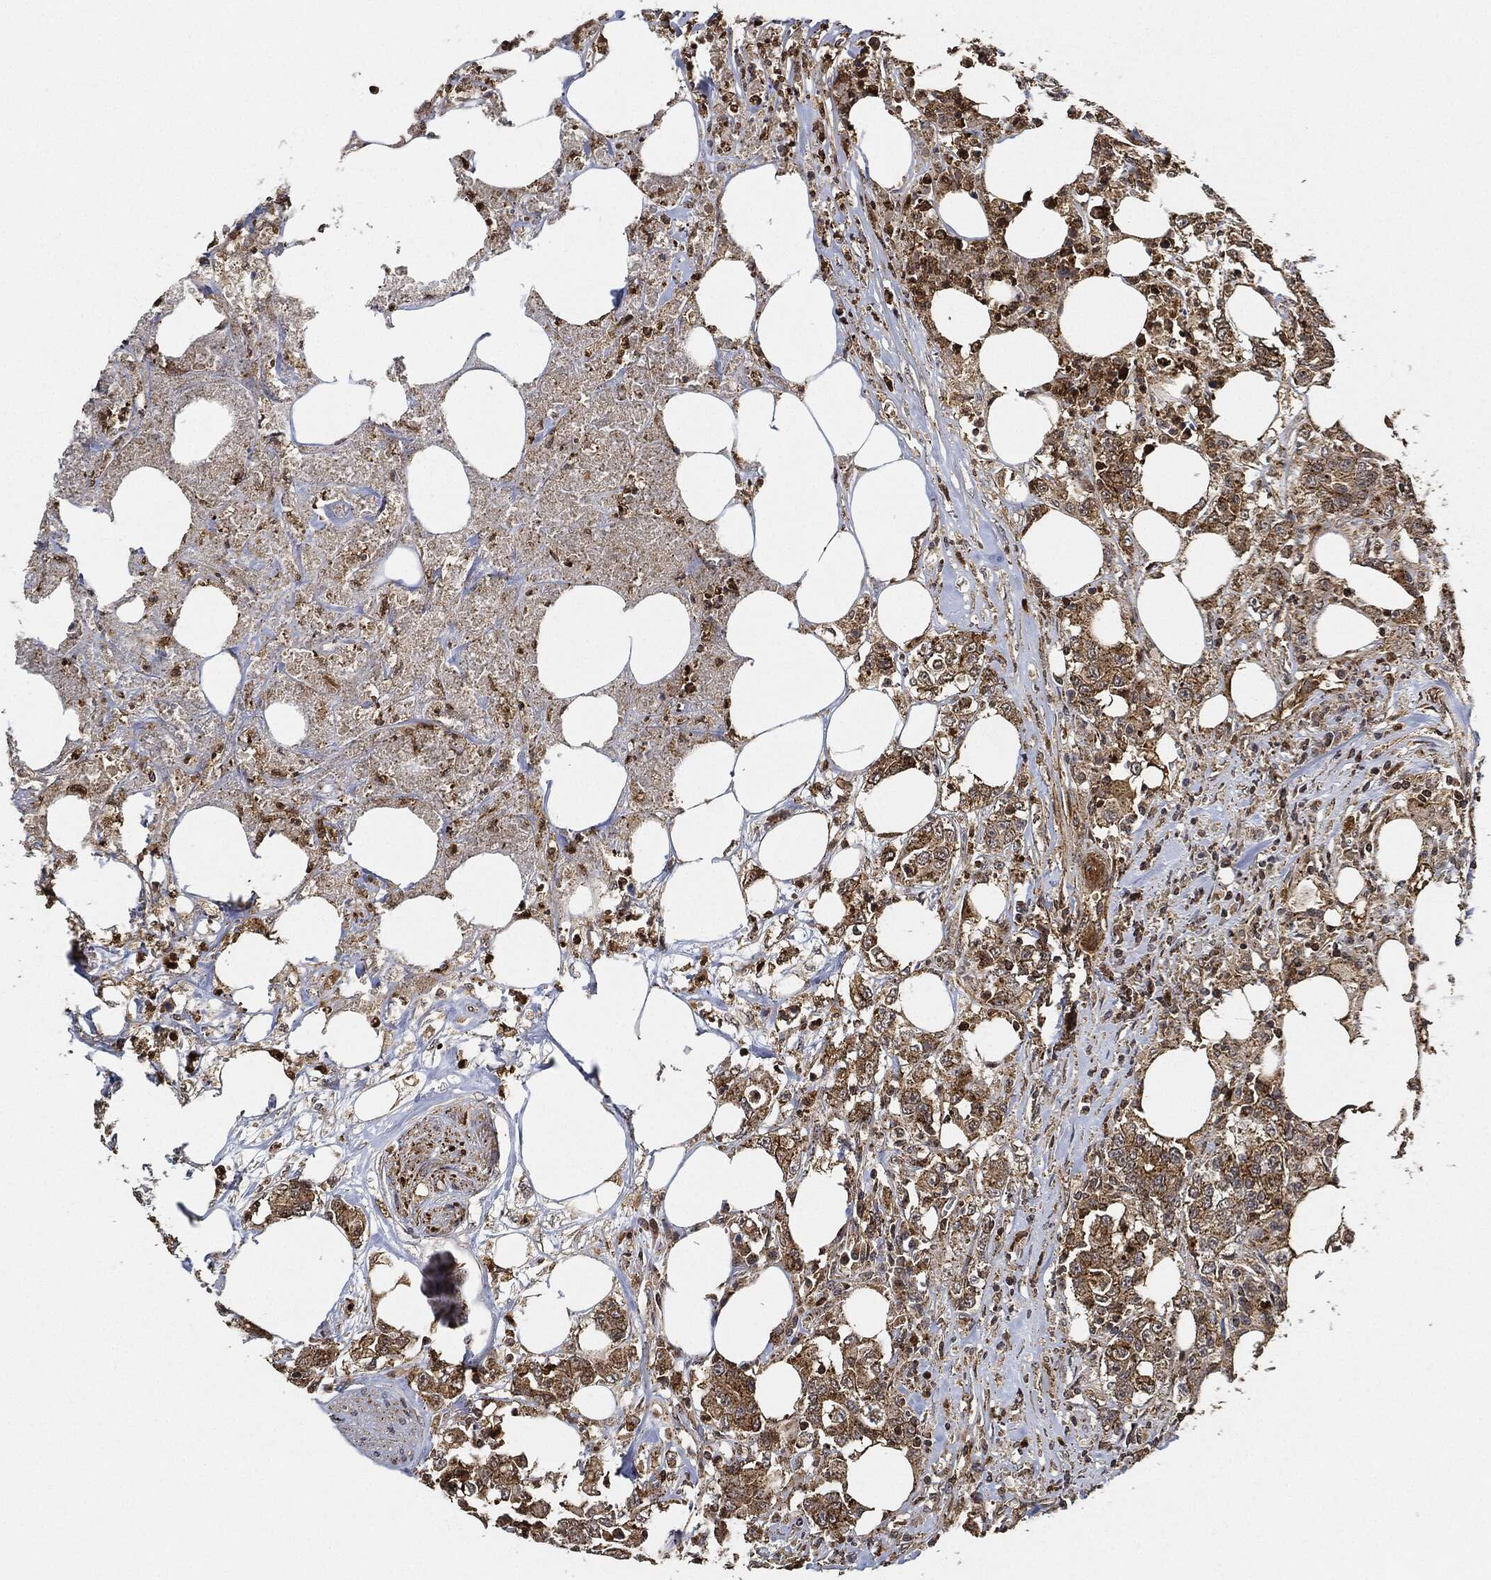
{"staining": {"intensity": "moderate", "quantity": "25%-75%", "location": "cytoplasmic/membranous"}, "tissue": "colorectal cancer", "cell_type": "Tumor cells", "image_type": "cancer", "snomed": [{"axis": "morphology", "description": "Adenocarcinoma, NOS"}, {"axis": "topography", "description": "Colon"}], "caption": "Brown immunohistochemical staining in adenocarcinoma (colorectal) exhibits moderate cytoplasmic/membranous positivity in about 25%-75% of tumor cells. (Stains: DAB (3,3'-diaminobenzidine) in brown, nuclei in blue, Microscopy: brightfield microscopy at high magnification).", "gene": "MAP3K3", "patient": {"sex": "female", "age": 48}}